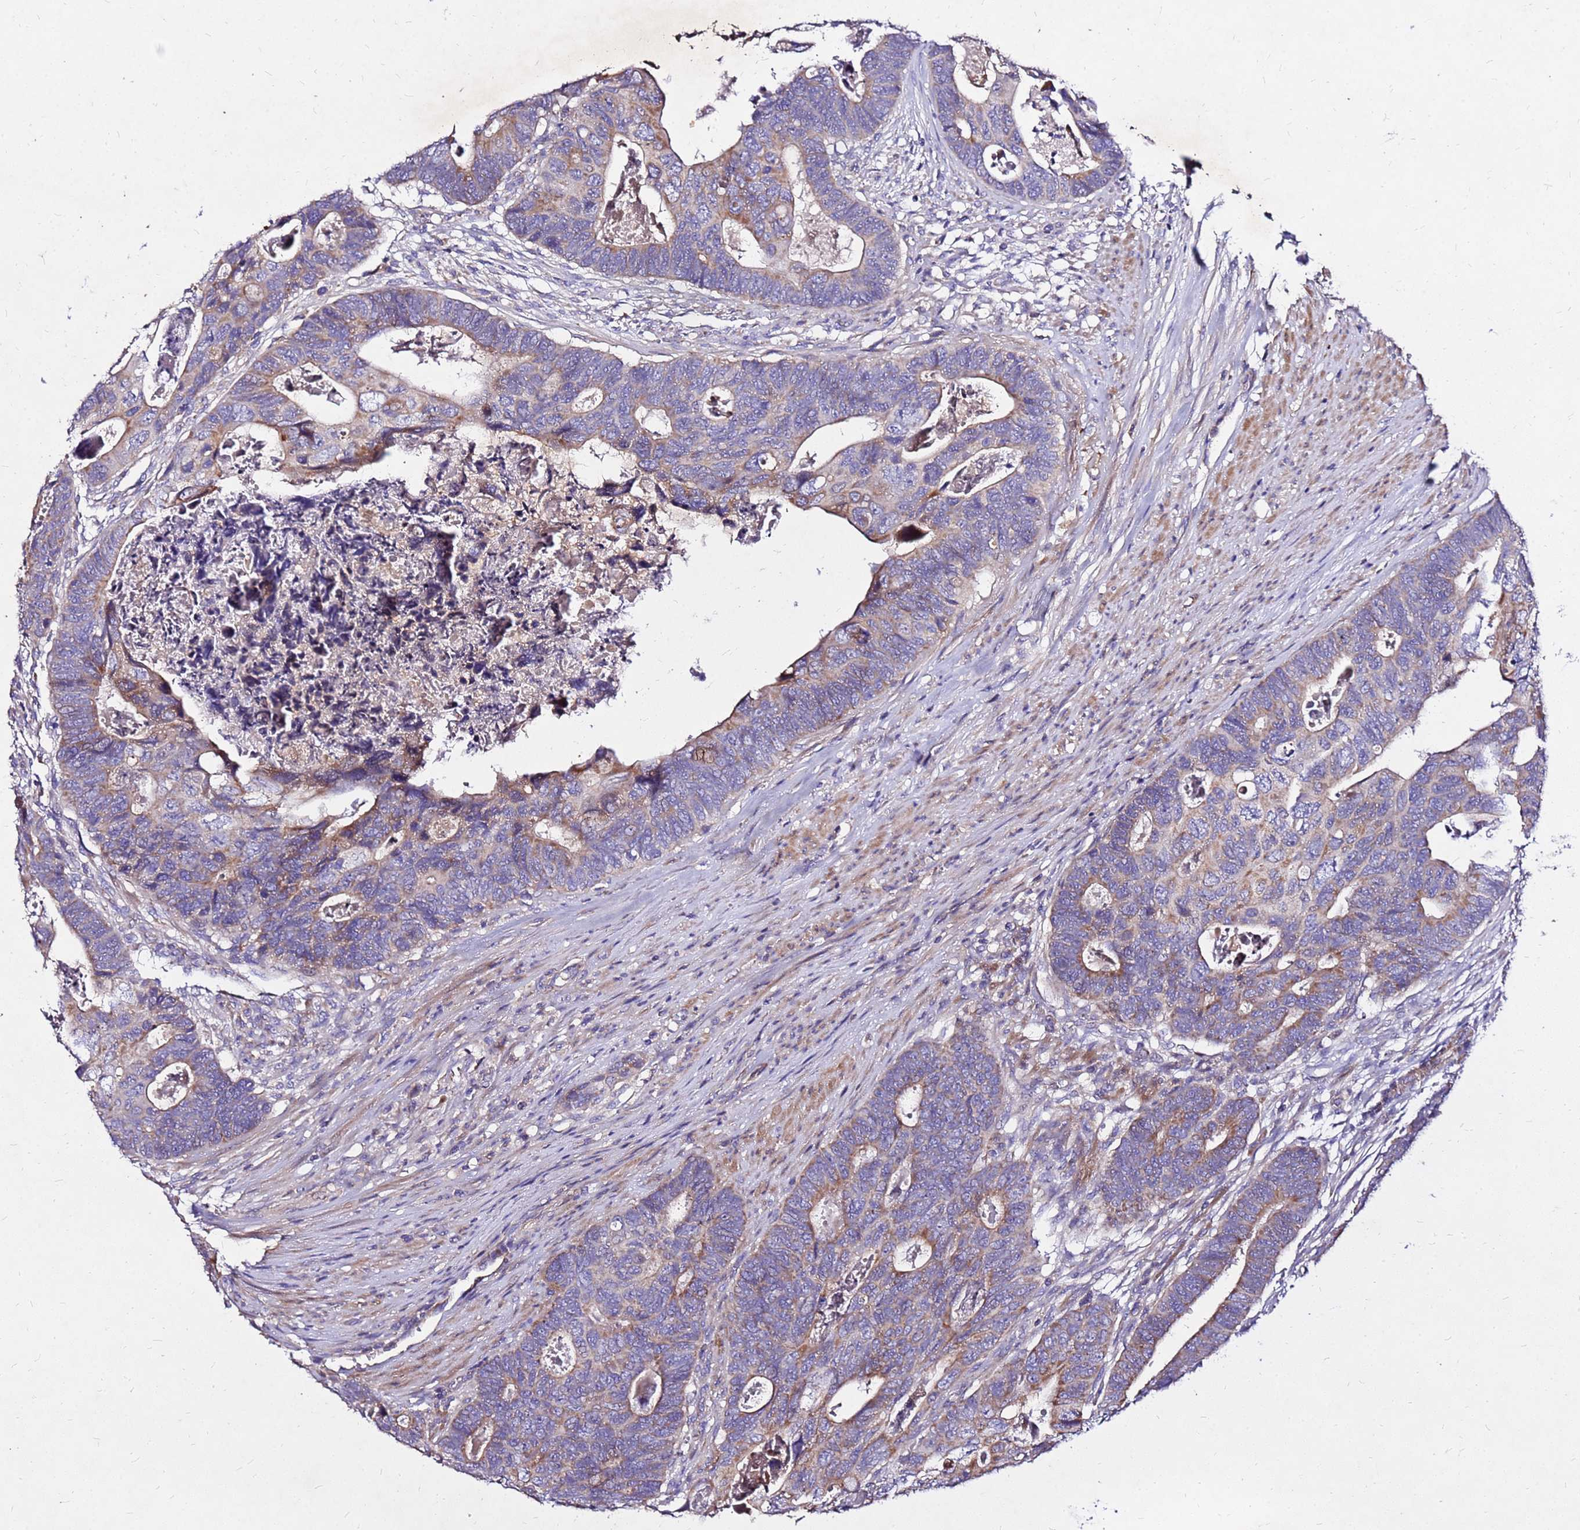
{"staining": {"intensity": "moderate", "quantity": "<25%", "location": "cytoplasmic/membranous"}, "tissue": "colorectal cancer", "cell_type": "Tumor cells", "image_type": "cancer", "snomed": [{"axis": "morphology", "description": "Adenocarcinoma, NOS"}, {"axis": "topography", "description": "Rectum"}], "caption": "There is low levels of moderate cytoplasmic/membranous positivity in tumor cells of adenocarcinoma (colorectal), as demonstrated by immunohistochemical staining (brown color).", "gene": "COX14", "patient": {"sex": "female", "age": 78}}